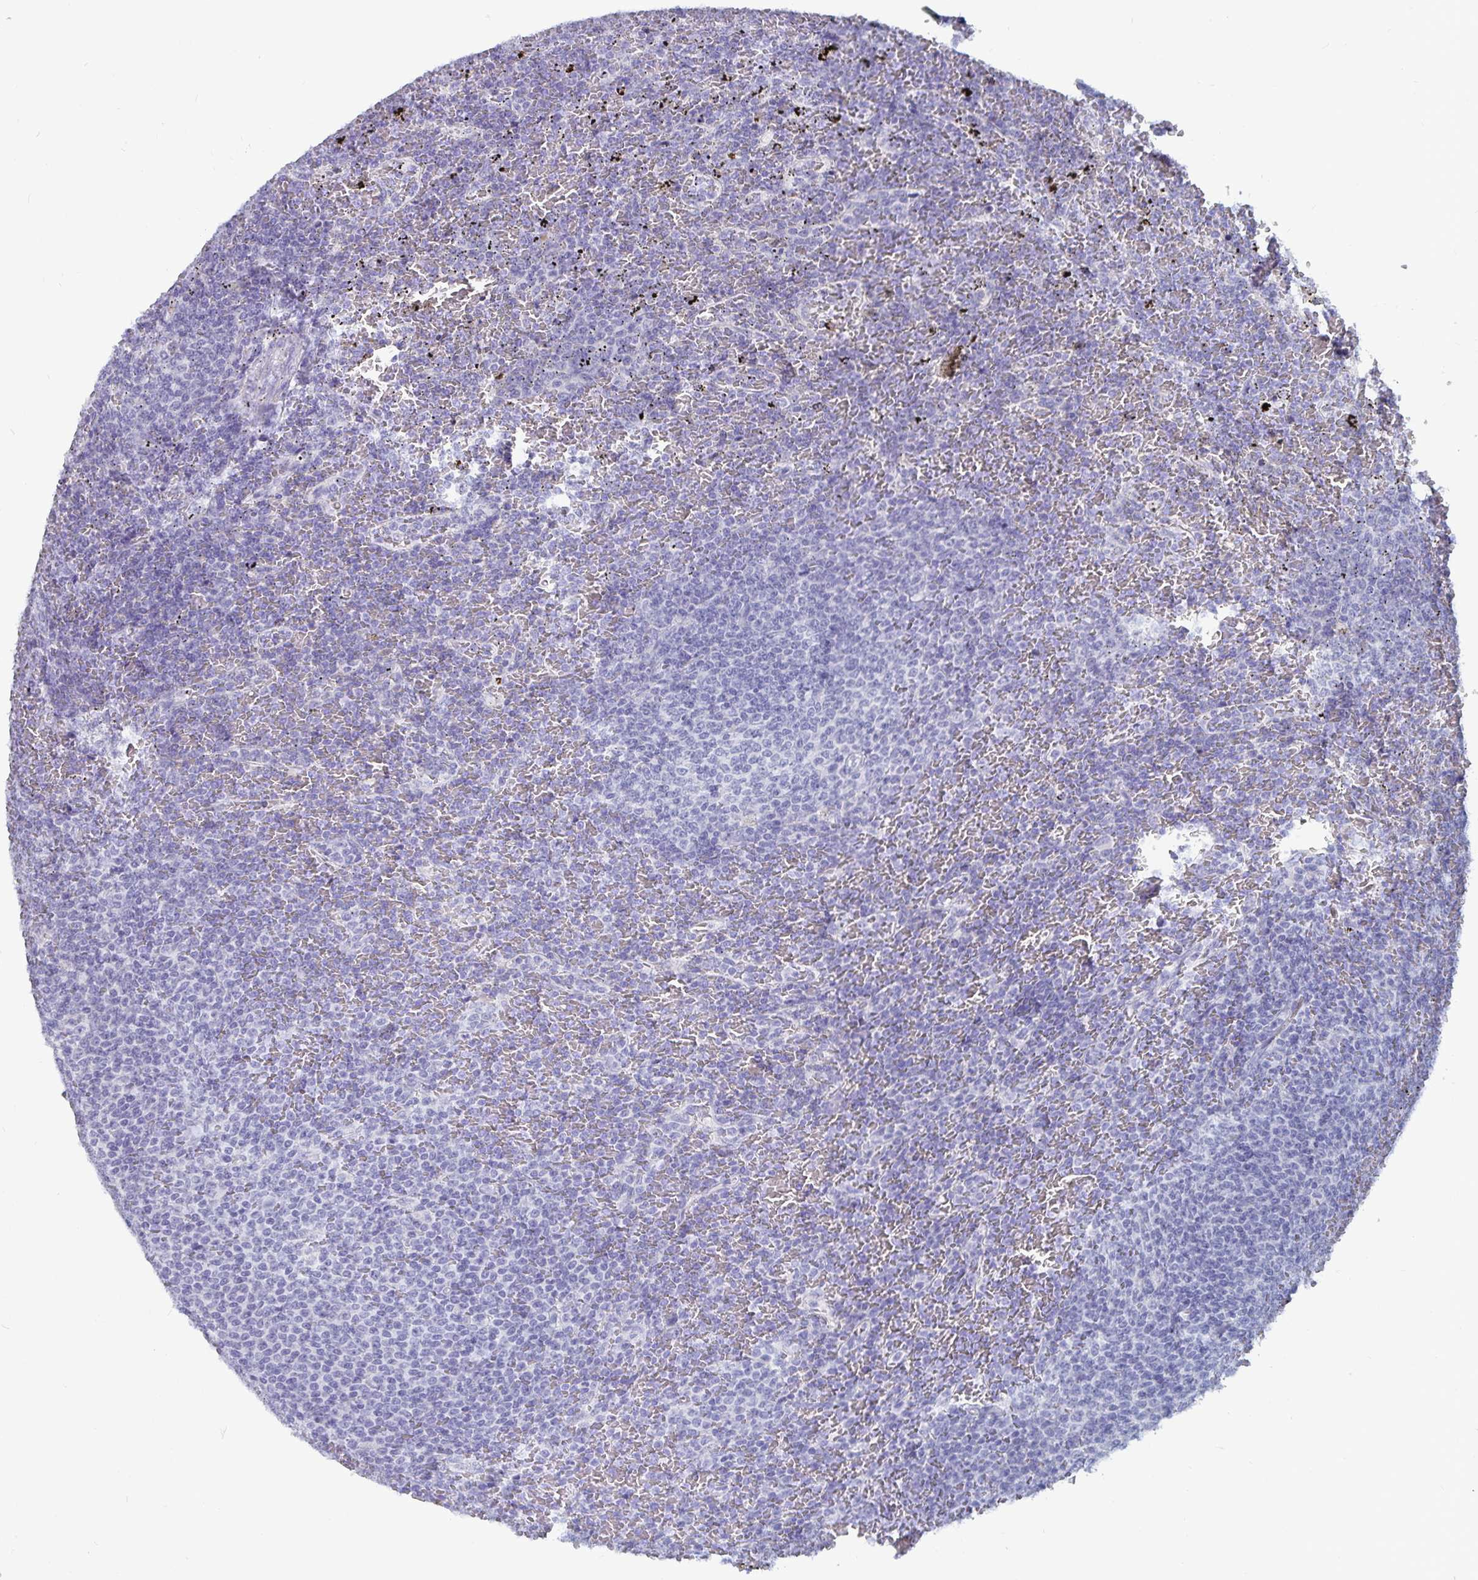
{"staining": {"intensity": "negative", "quantity": "none", "location": "none"}, "tissue": "lymphoma", "cell_type": "Tumor cells", "image_type": "cancer", "snomed": [{"axis": "morphology", "description": "Malignant lymphoma, non-Hodgkin's type, Low grade"}, {"axis": "topography", "description": "Spleen"}], "caption": "A high-resolution micrograph shows IHC staining of malignant lymphoma, non-Hodgkin's type (low-grade), which displays no significant staining in tumor cells.", "gene": "CFAP69", "patient": {"sex": "female", "age": 77}}